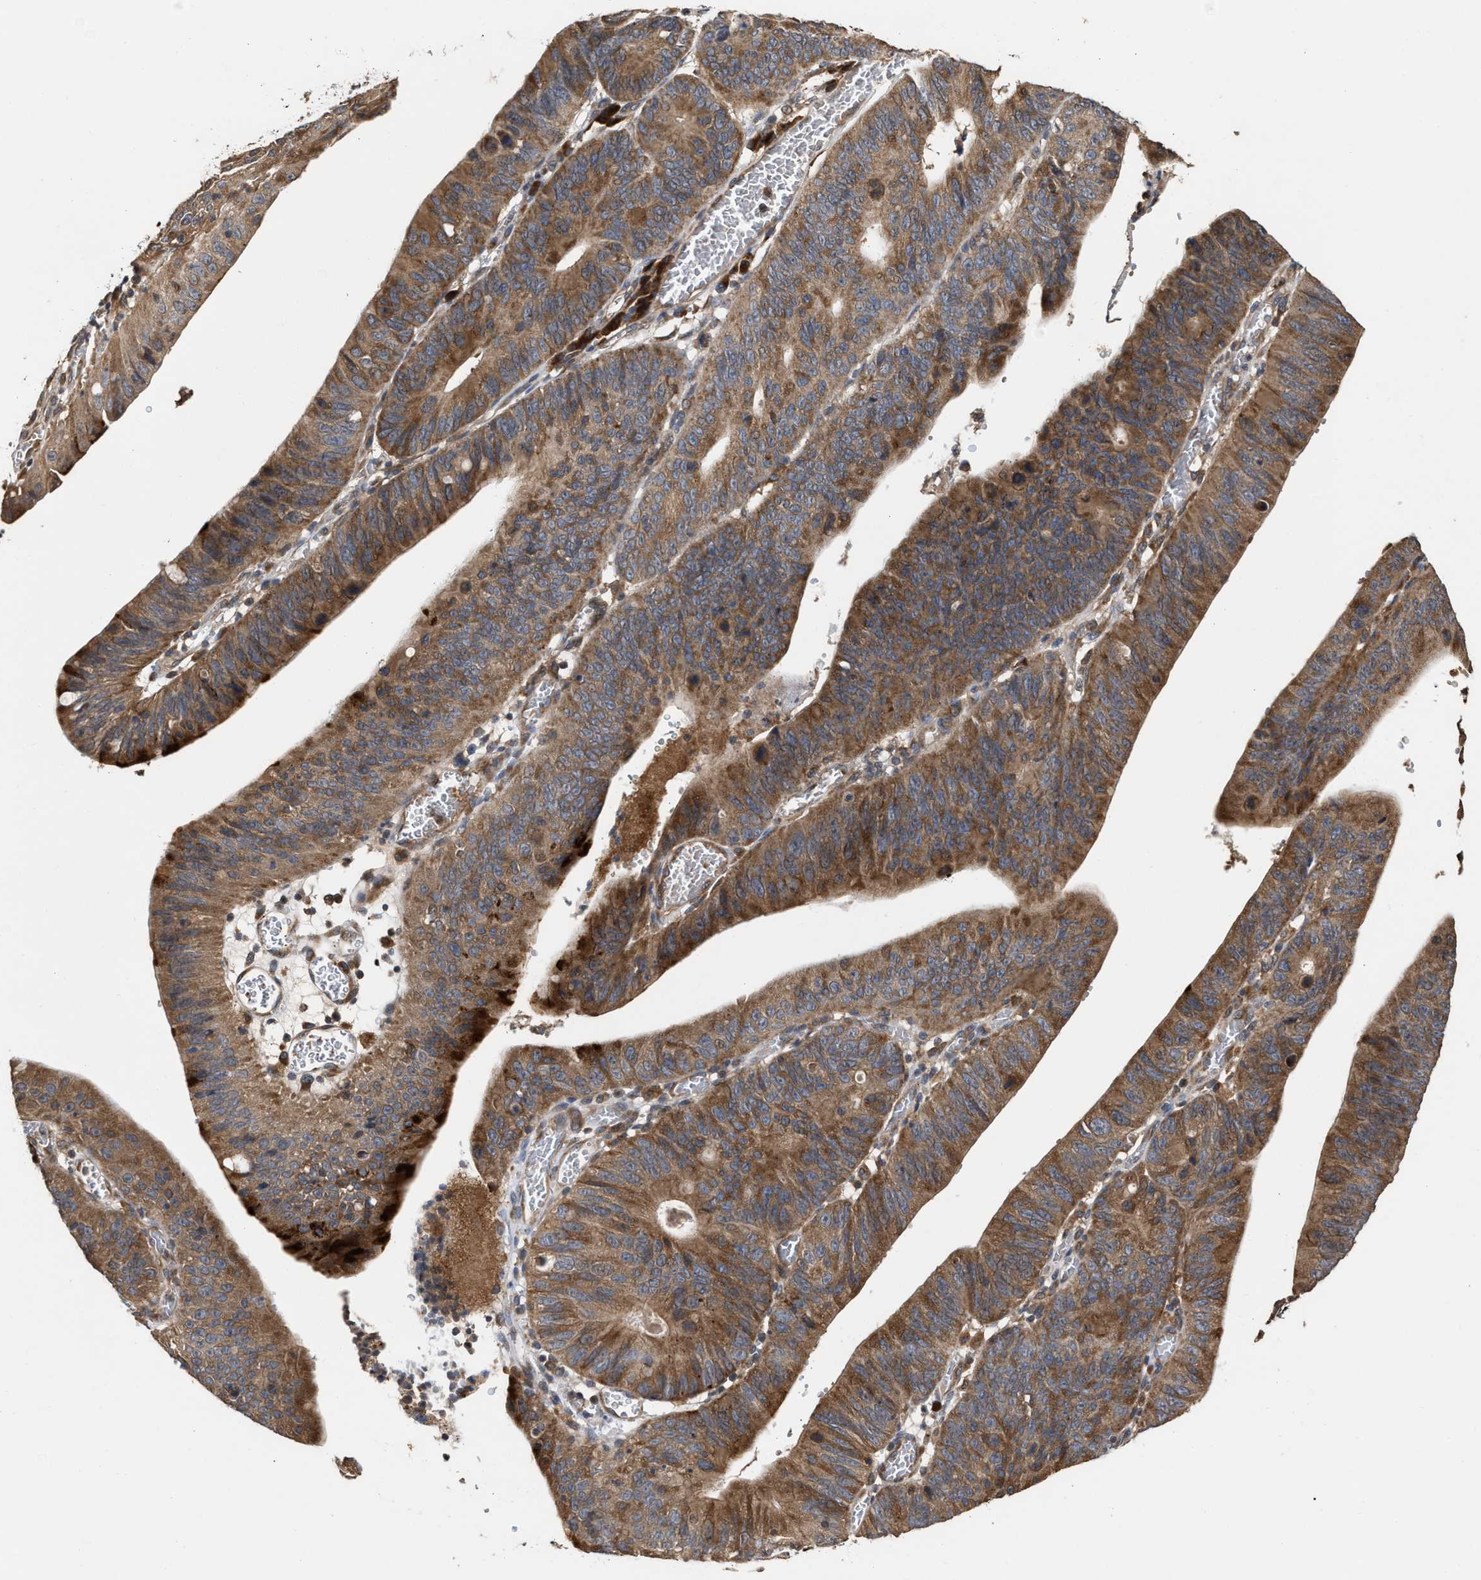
{"staining": {"intensity": "strong", "quantity": ">75%", "location": "cytoplasmic/membranous"}, "tissue": "stomach cancer", "cell_type": "Tumor cells", "image_type": "cancer", "snomed": [{"axis": "morphology", "description": "Adenocarcinoma, NOS"}, {"axis": "topography", "description": "Stomach"}], "caption": "Protein staining by immunohistochemistry reveals strong cytoplasmic/membranous staining in about >75% of tumor cells in stomach cancer.", "gene": "SAR1A", "patient": {"sex": "male", "age": 59}}